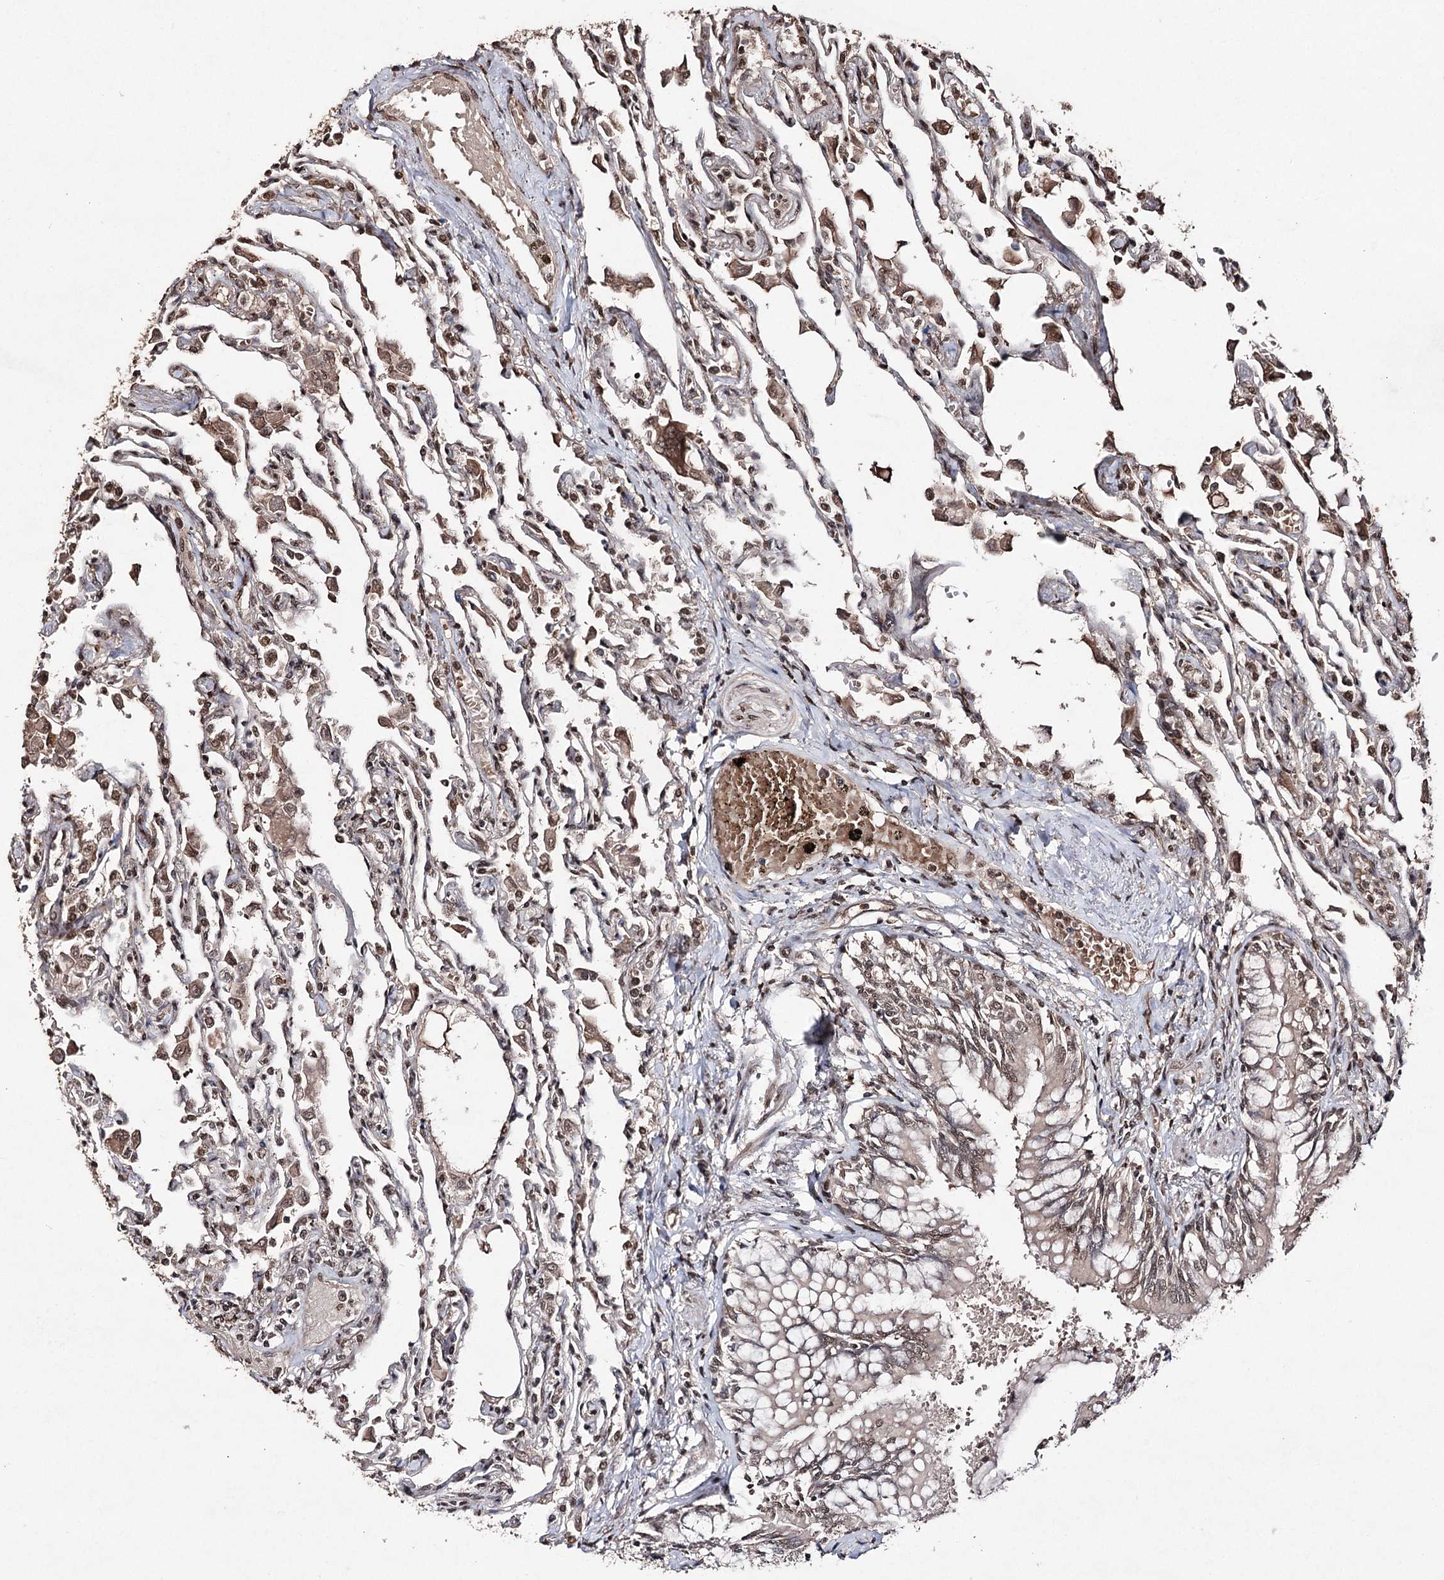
{"staining": {"intensity": "moderate", "quantity": "25%-75%", "location": "cytoplasmic/membranous"}, "tissue": "lung", "cell_type": "Alveolar cells", "image_type": "normal", "snomed": [{"axis": "morphology", "description": "Normal tissue, NOS"}, {"axis": "topography", "description": "Bronchus"}, {"axis": "topography", "description": "Lung"}], "caption": "A brown stain shows moderate cytoplasmic/membranous expression of a protein in alveolar cells of benign lung.", "gene": "ATG14", "patient": {"sex": "female", "age": 49}}